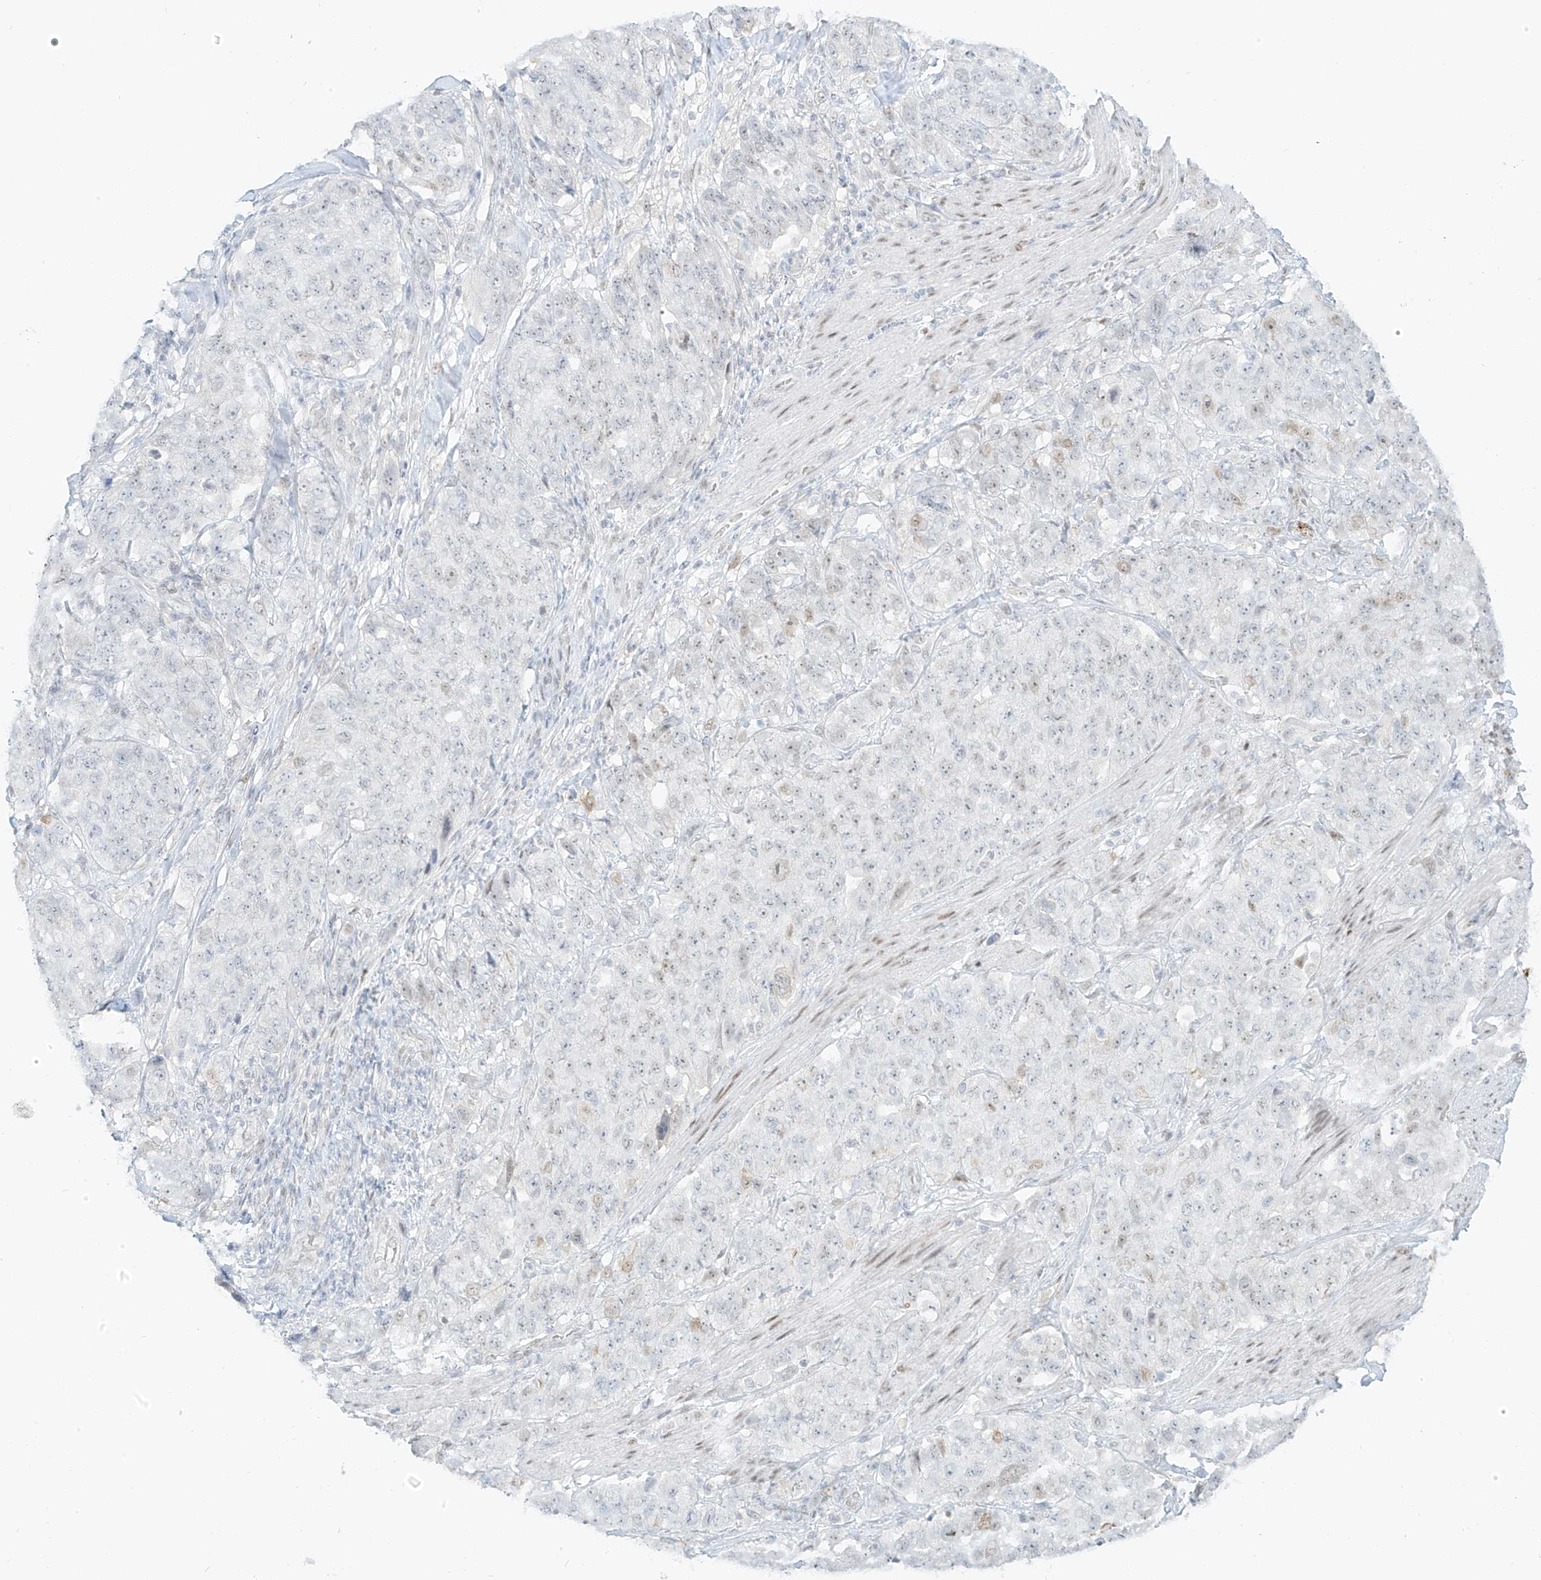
{"staining": {"intensity": "negative", "quantity": "none", "location": "none"}, "tissue": "stomach cancer", "cell_type": "Tumor cells", "image_type": "cancer", "snomed": [{"axis": "morphology", "description": "Adenocarcinoma, NOS"}, {"axis": "topography", "description": "Stomach"}], "caption": "Immunohistochemistry (IHC) of adenocarcinoma (stomach) reveals no staining in tumor cells.", "gene": "ZNF774", "patient": {"sex": "male", "age": 48}}